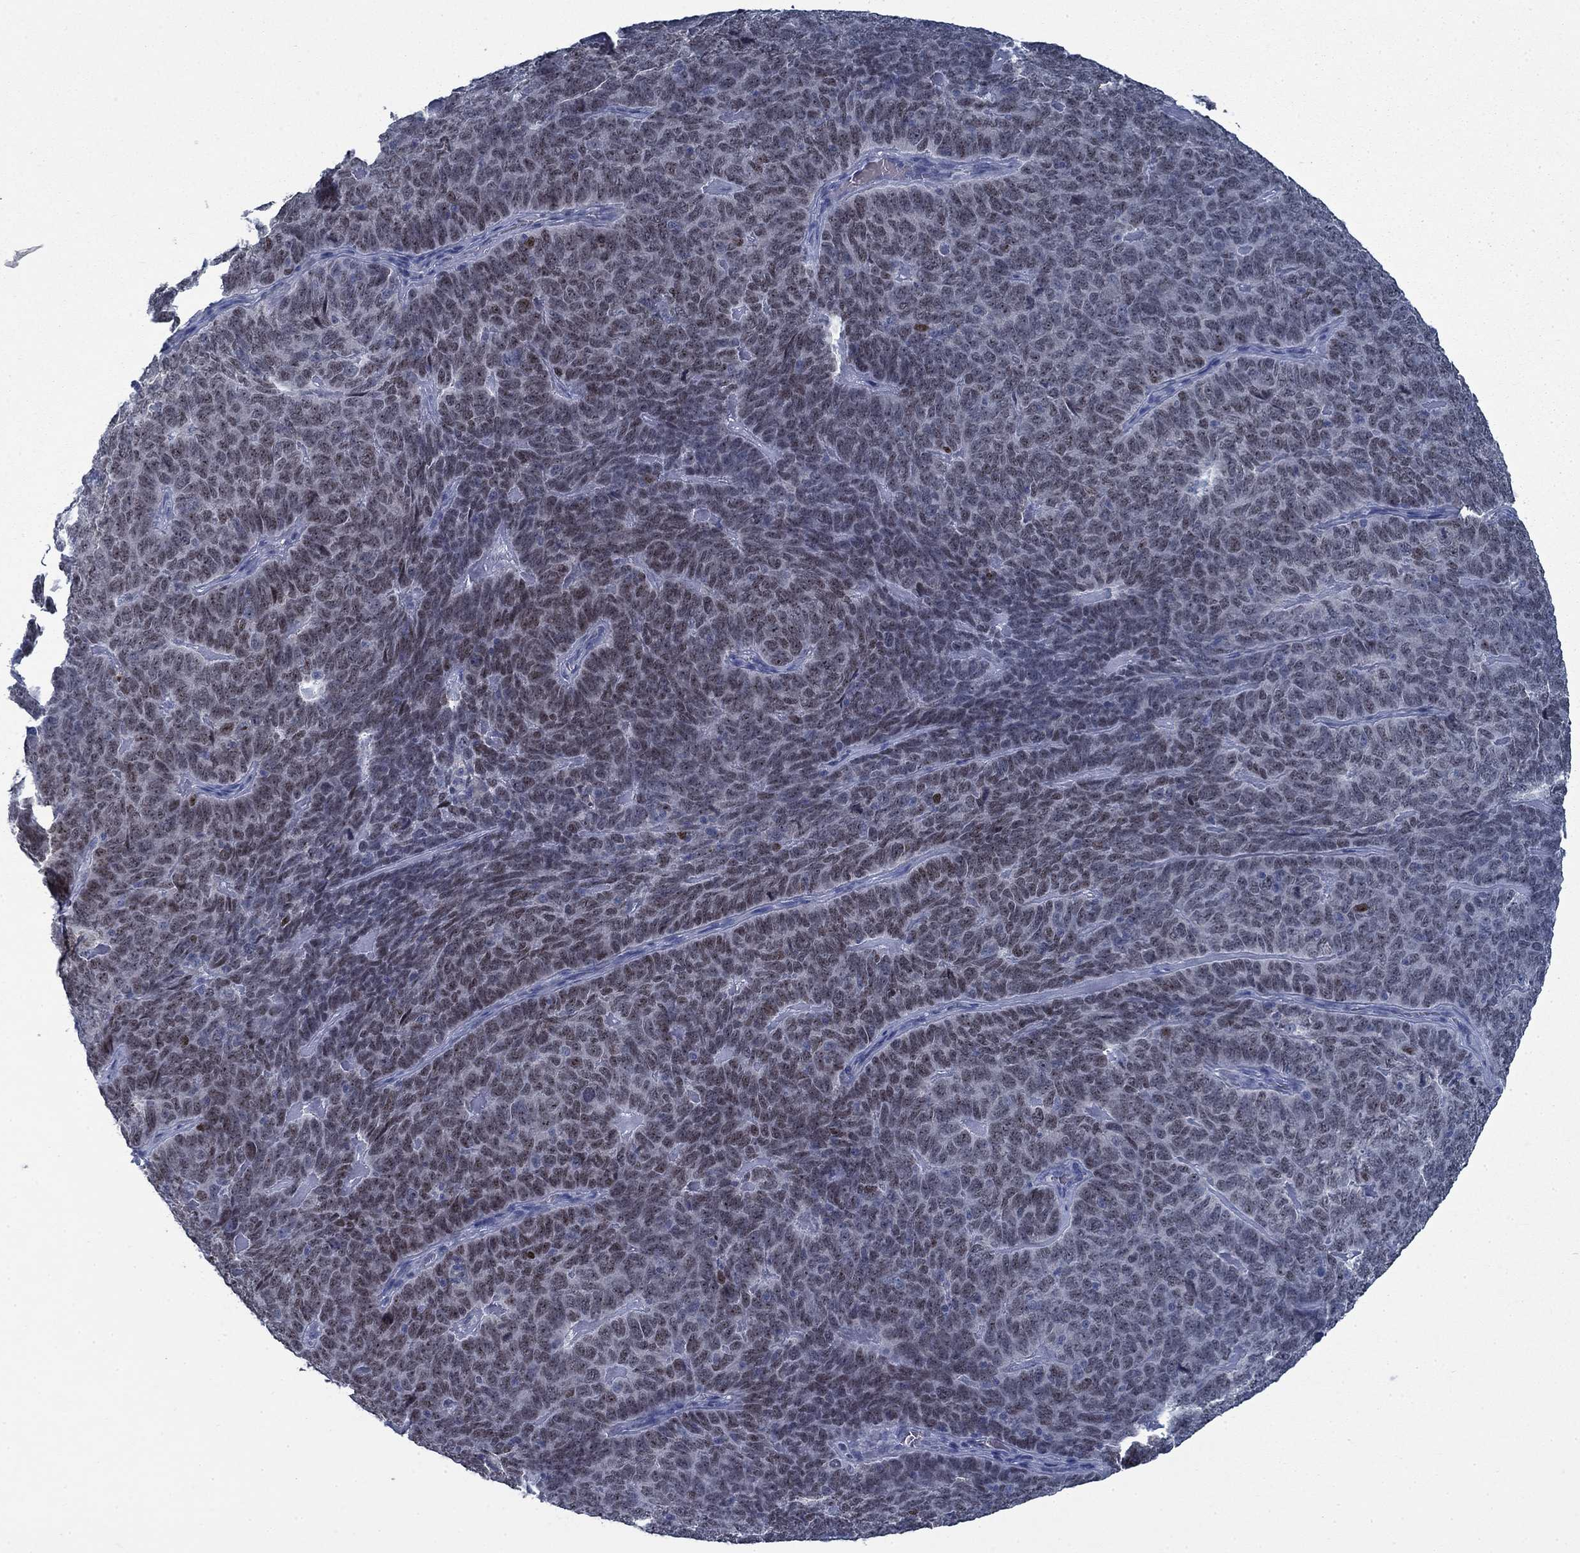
{"staining": {"intensity": "weak", "quantity": "25%-75%", "location": "cytoplasmic/membranous"}, "tissue": "skin cancer", "cell_type": "Tumor cells", "image_type": "cancer", "snomed": [{"axis": "morphology", "description": "Squamous cell carcinoma, NOS"}, {"axis": "topography", "description": "Skin"}, {"axis": "topography", "description": "Anal"}], "caption": "IHC staining of skin cancer (squamous cell carcinoma), which exhibits low levels of weak cytoplasmic/membranous staining in about 25%-75% of tumor cells indicating weak cytoplasmic/membranous protein staining. The staining was performed using DAB (brown) for protein detection and nuclei were counterstained in hematoxylin (blue).", "gene": "PNMA8A", "patient": {"sex": "female", "age": 51}}